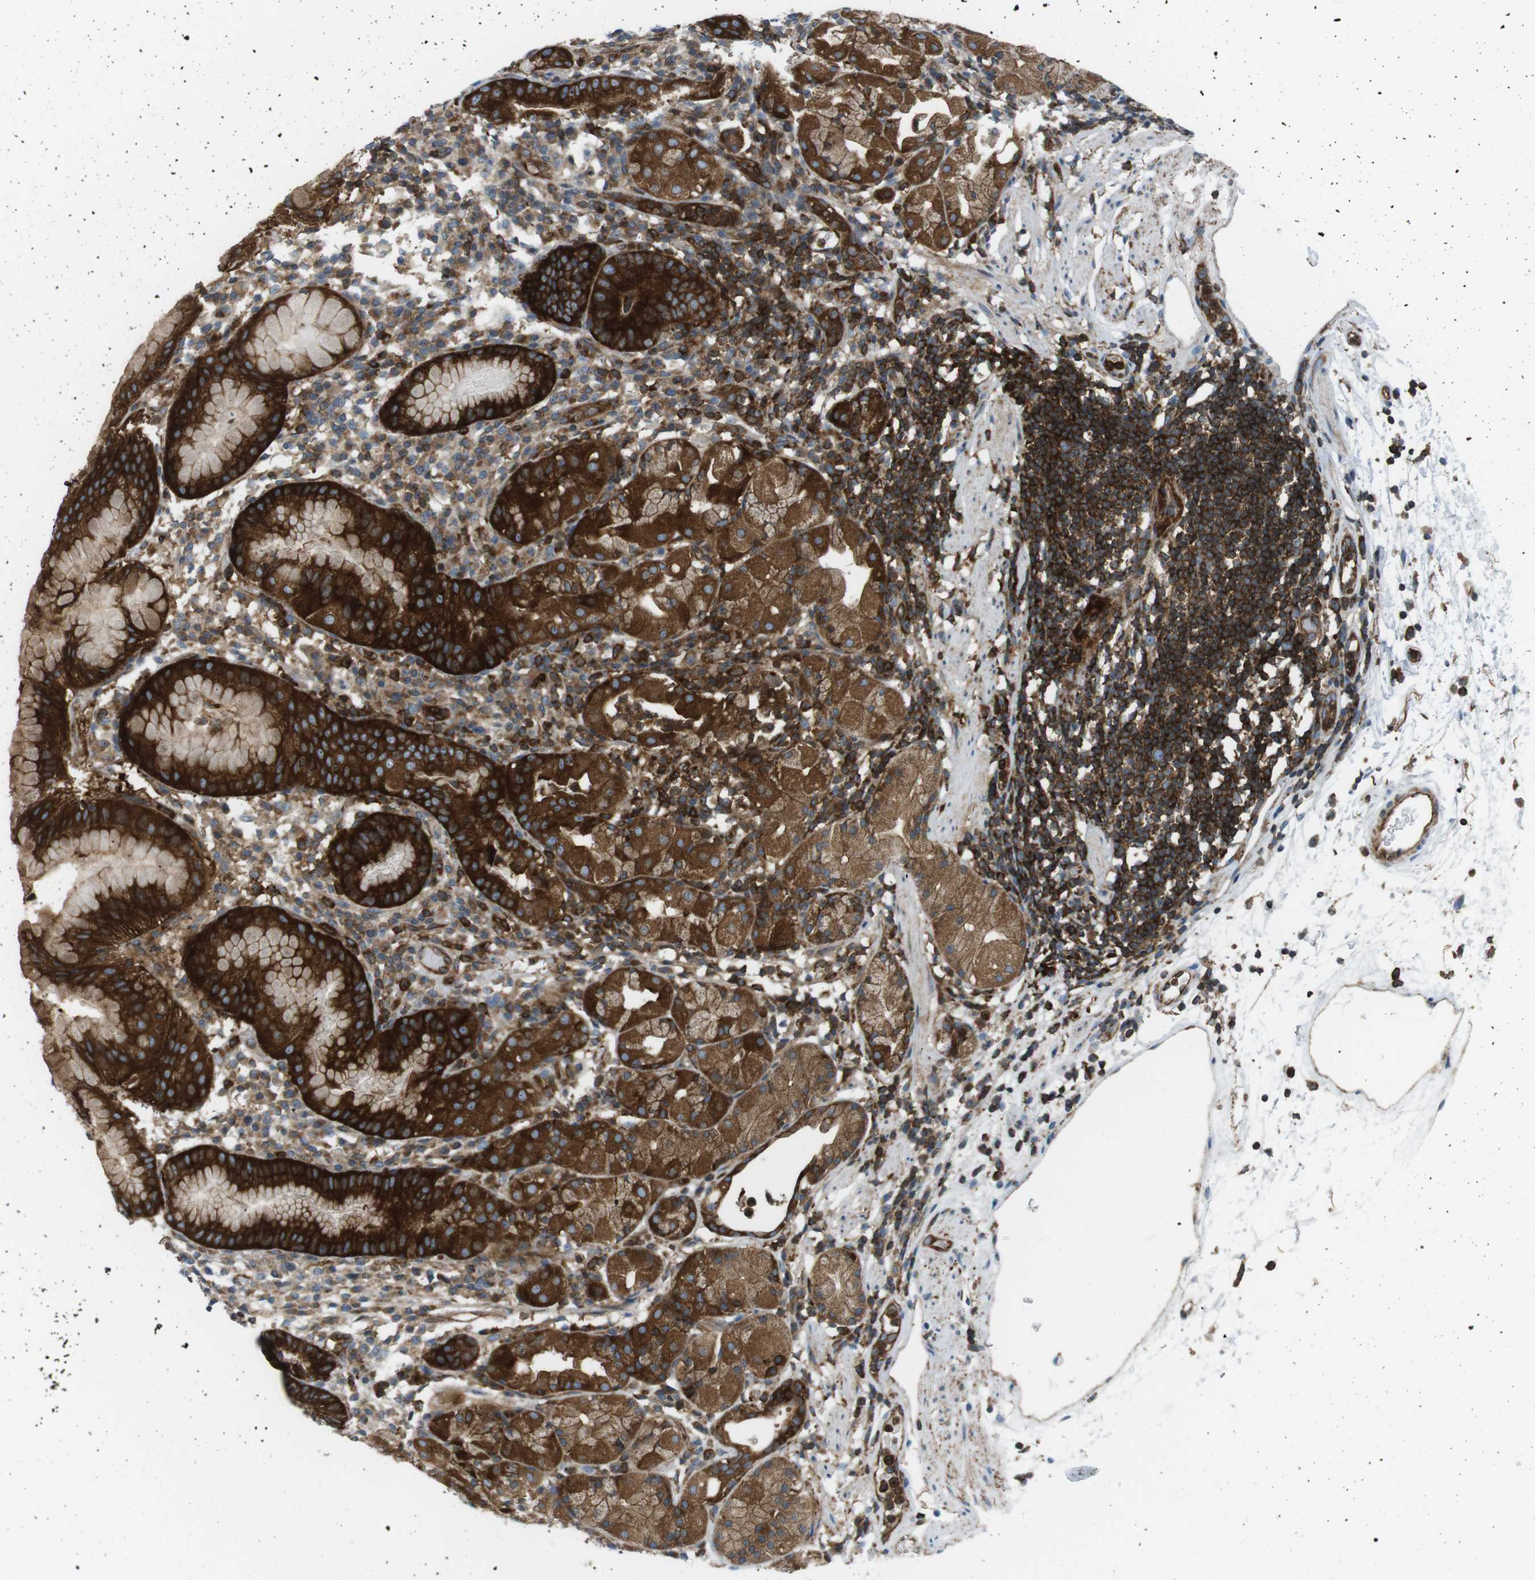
{"staining": {"intensity": "strong", "quantity": ">75%", "location": "cytoplasmic/membranous"}, "tissue": "stomach", "cell_type": "Glandular cells", "image_type": "normal", "snomed": [{"axis": "morphology", "description": "Normal tissue, NOS"}, {"axis": "topography", "description": "Stomach"}, {"axis": "topography", "description": "Stomach, lower"}], "caption": "Glandular cells reveal high levels of strong cytoplasmic/membranous positivity in approximately >75% of cells in normal human stomach. The staining was performed using DAB (3,3'-diaminobenzidine), with brown indicating positive protein expression. Nuclei are stained blue with hematoxylin.", "gene": "FLII", "patient": {"sex": "female", "age": 75}}